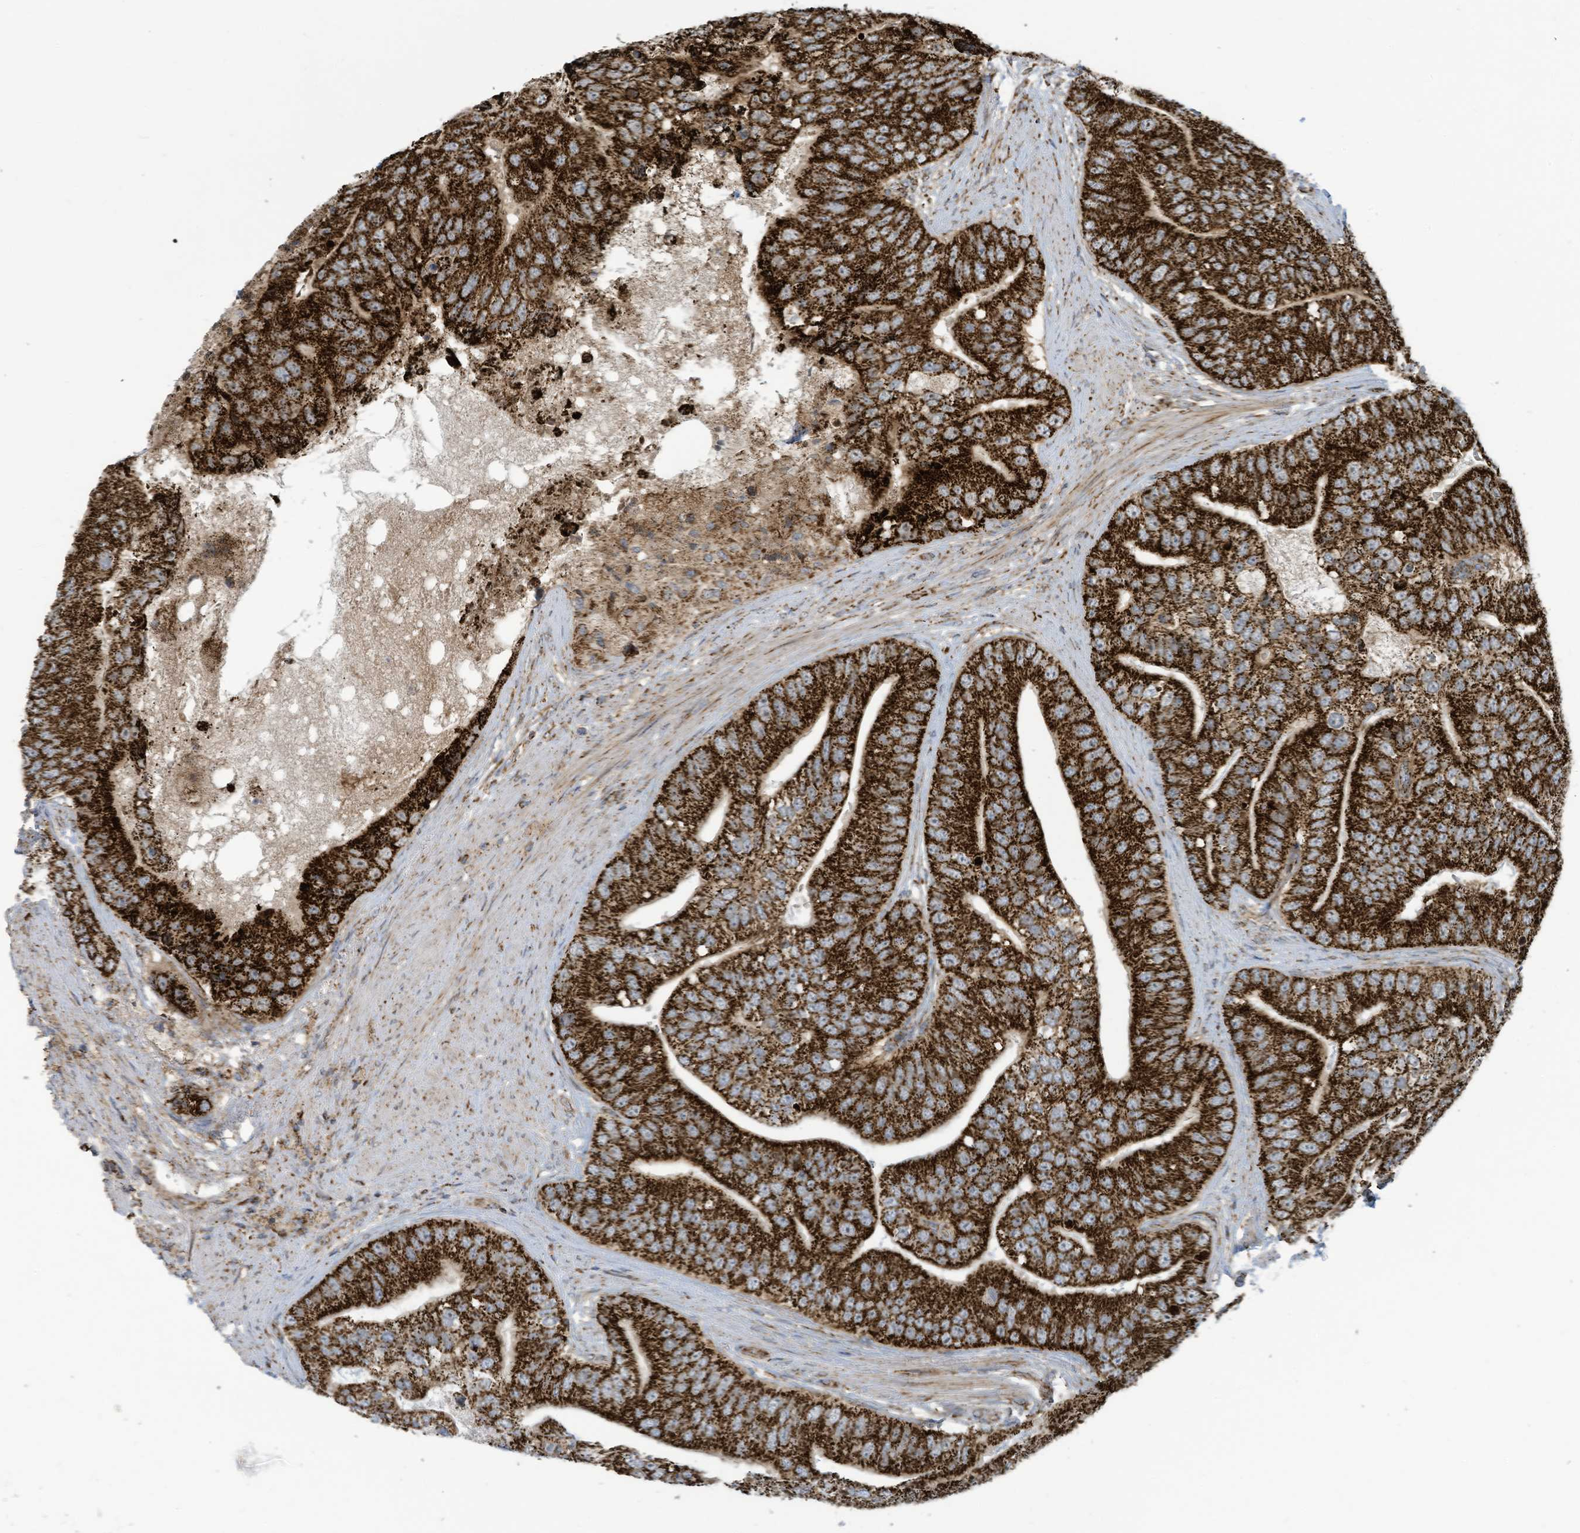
{"staining": {"intensity": "strong", "quantity": ">75%", "location": "cytoplasmic/membranous"}, "tissue": "prostate cancer", "cell_type": "Tumor cells", "image_type": "cancer", "snomed": [{"axis": "morphology", "description": "Adenocarcinoma, High grade"}, {"axis": "topography", "description": "Prostate"}], "caption": "A histopathology image of prostate cancer (adenocarcinoma (high-grade)) stained for a protein shows strong cytoplasmic/membranous brown staining in tumor cells. The staining is performed using DAB brown chromogen to label protein expression. The nuclei are counter-stained blue using hematoxylin.", "gene": "COX10", "patient": {"sex": "male", "age": 70}}